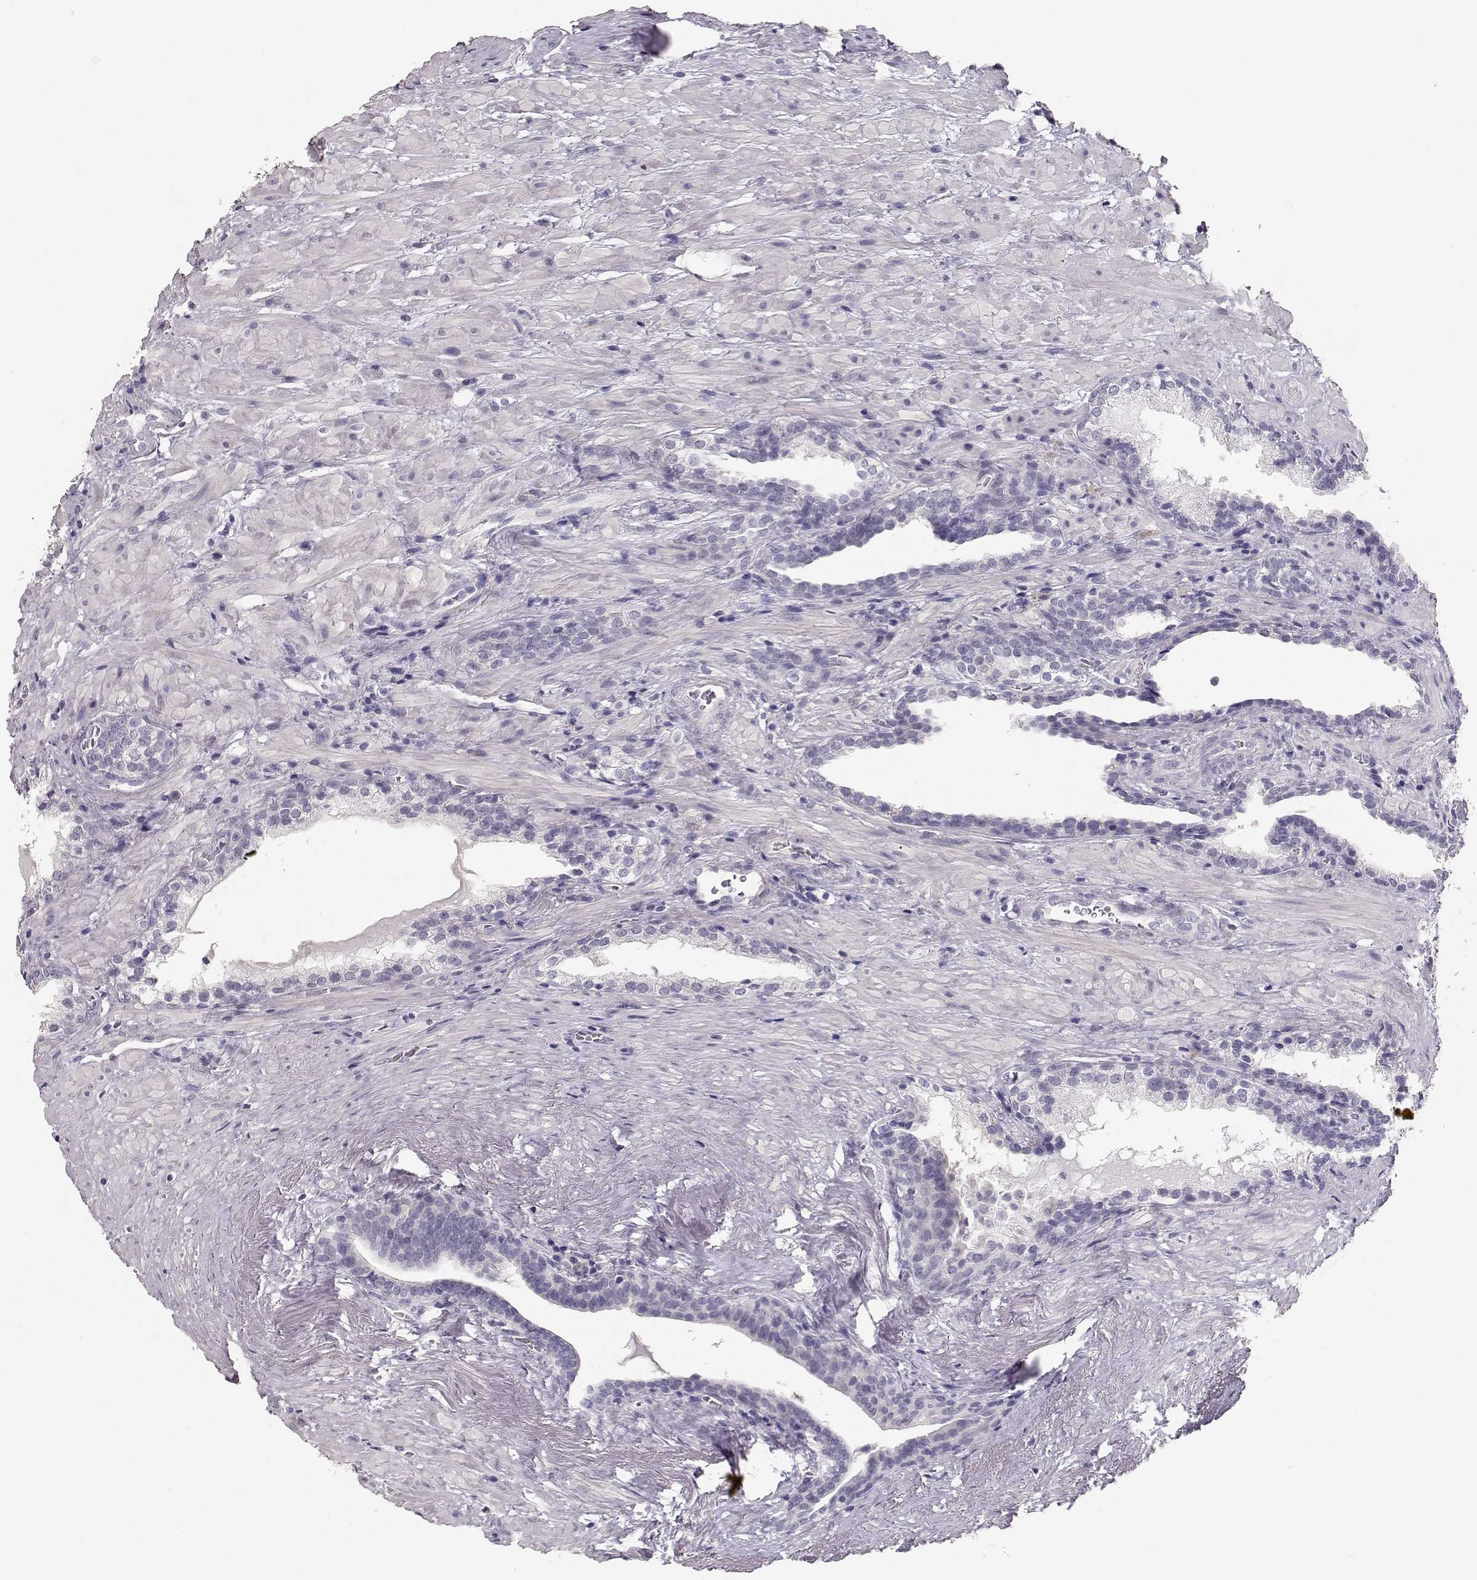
{"staining": {"intensity": "negative", "quantity": "none", "location": "none"}, "tissue": "prostate cancer", "cell_type": "Tumor cells", "image_type": "cancer", "snomed": [{"axis": "morphology", "description": "Adenocarcinoma, NOS"}, {"axis": "topography", "description": "Prostate and seminal vesicle, NOS"}], "caption": "The photomicrograph demonstrates no significant expression in tumor cells of prostate cancer.", "gene": "MAGEC1", "patient": {"sex": "male", "age": 63}}